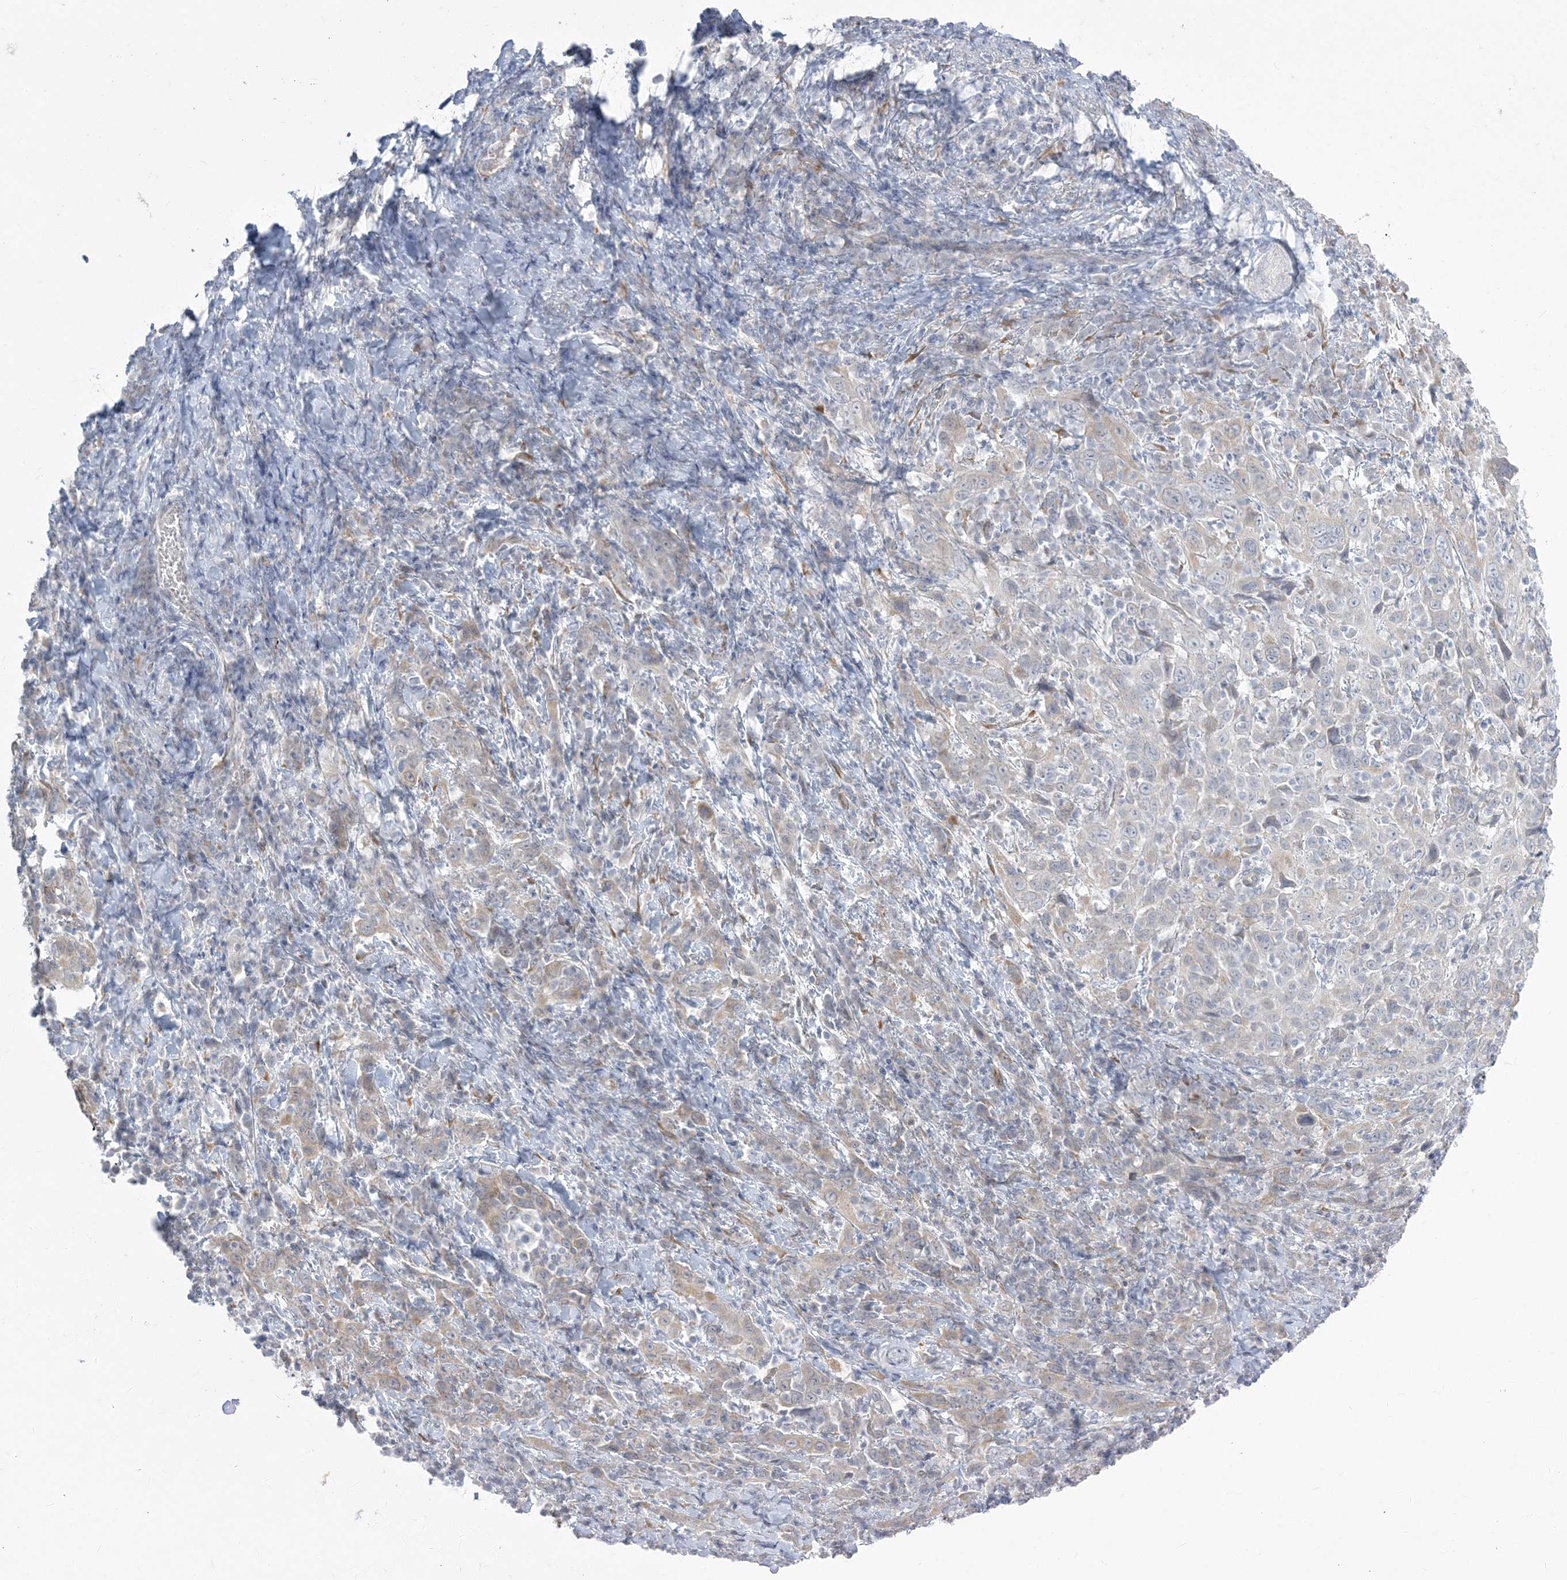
{"staining": {"intensity": "negative", "quantity": "none", "location": "none"}, "tissue": "cervical cancer", "cell_type": "Tumor cells", "image_type": "cancer", "snomed": [{"axis": "morphology", "description": "Squamous cell carcinoma, NOS"}, {"axis": "topography", "description": "Cervix"}], "caption": "Cervical squamous cell carcinoma stained for a protein using IHC displays no expression tumor cells.", "gene": "ZC3H6", "patient": {"sex": "female", "age": 46}}